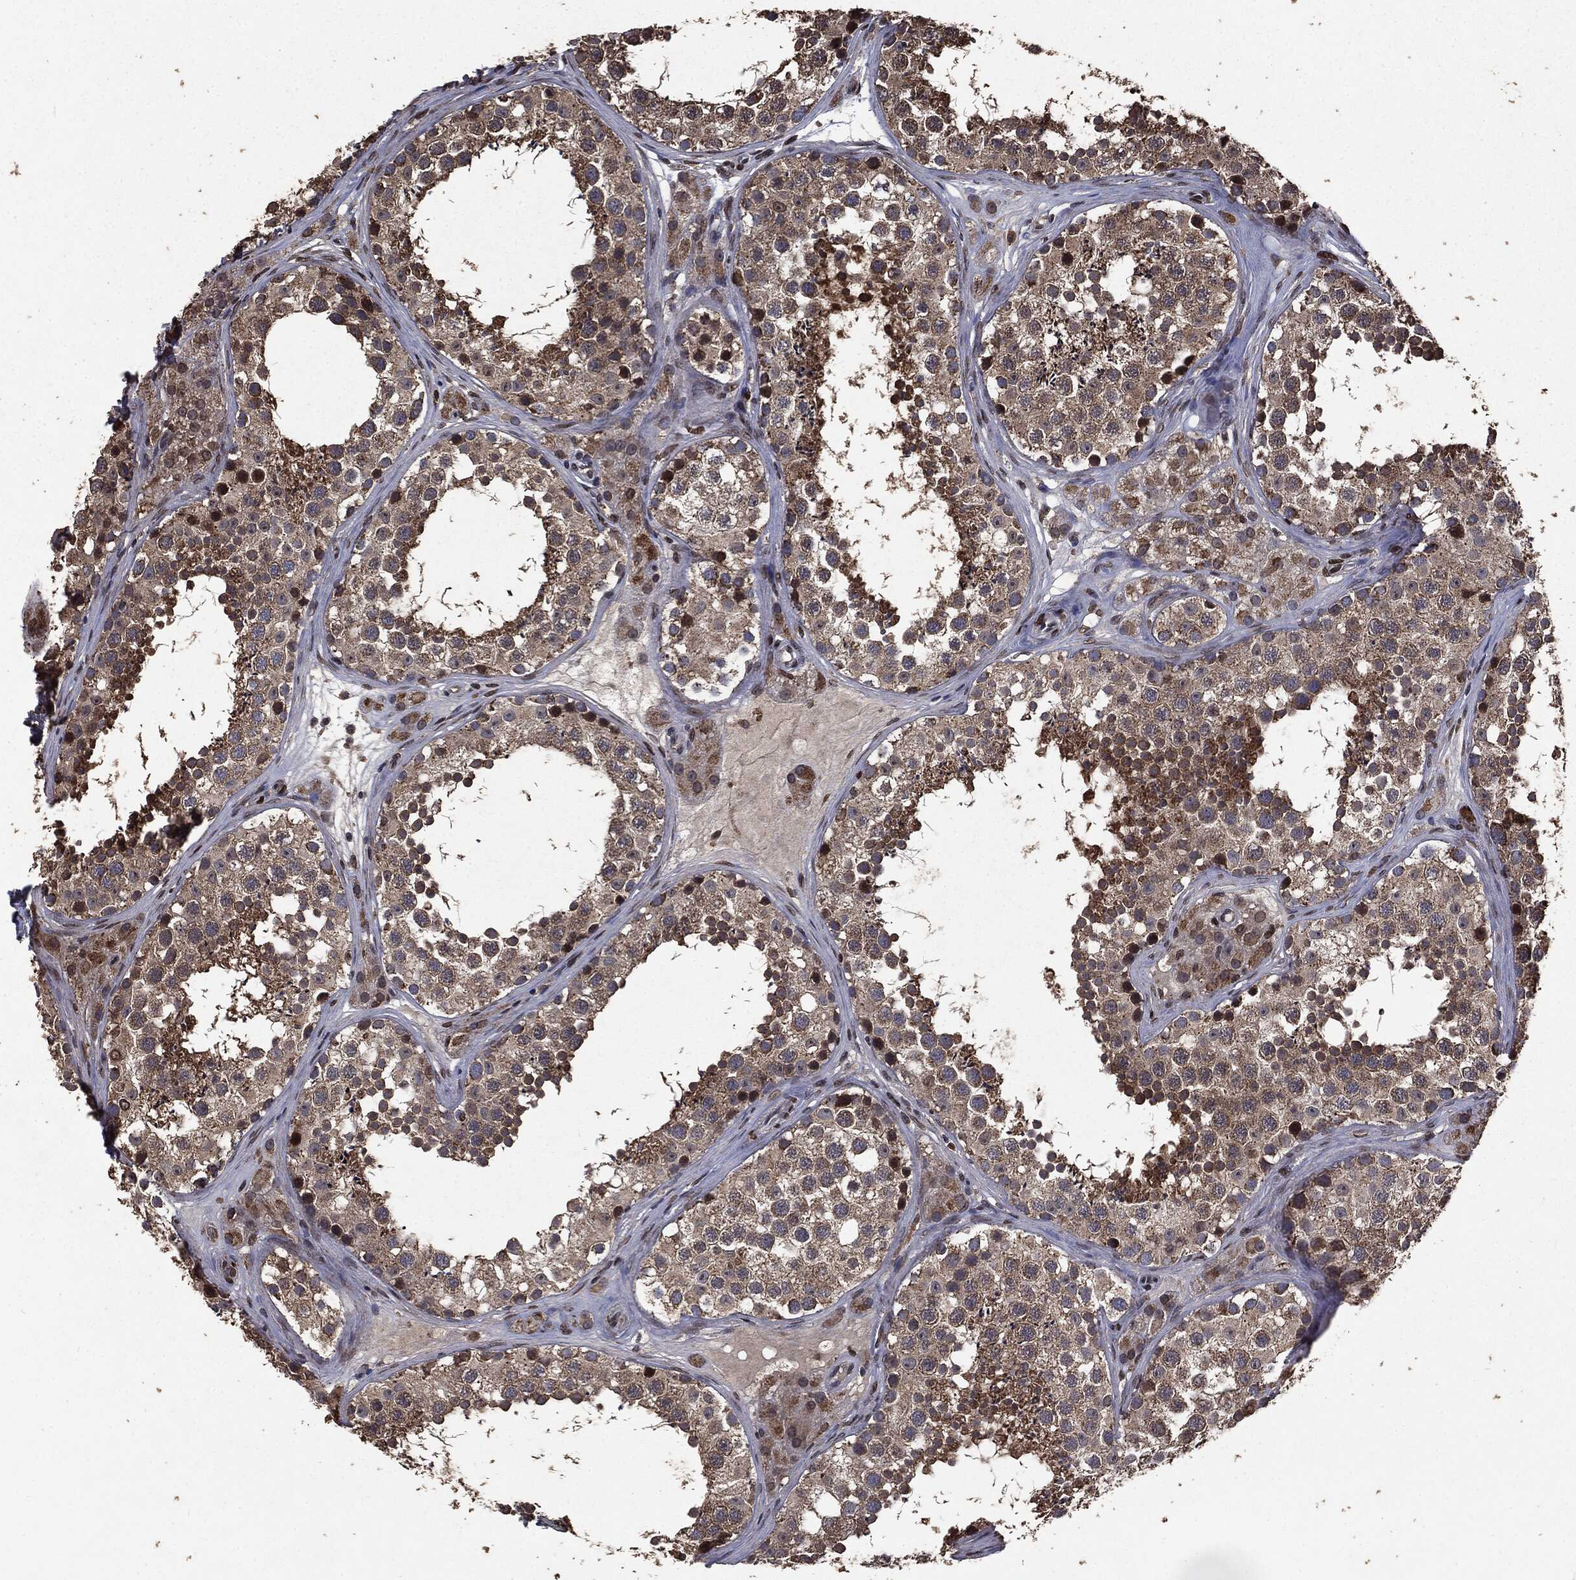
{"staining": {"intensity": "strong", "quantity": "25%-75%", "location": "cytoplasmic/membranous"}, "tissue": "testis", "cell_type": "Cells in seminiferous ducts", "image_type": "normal", "snomed": [{"axis": "morphology", "description": "Normal tissue, NOS"}, {"axis": "topography", "description": "Testis"}], "caption": "A brown stain highlights strong cytoplasmic/membranous positivity of a protein in cells in seminiferous ducts of unremarkable testis.", "gene": "PPP6R2", "patient": {"sex": "male", "age": 41}}